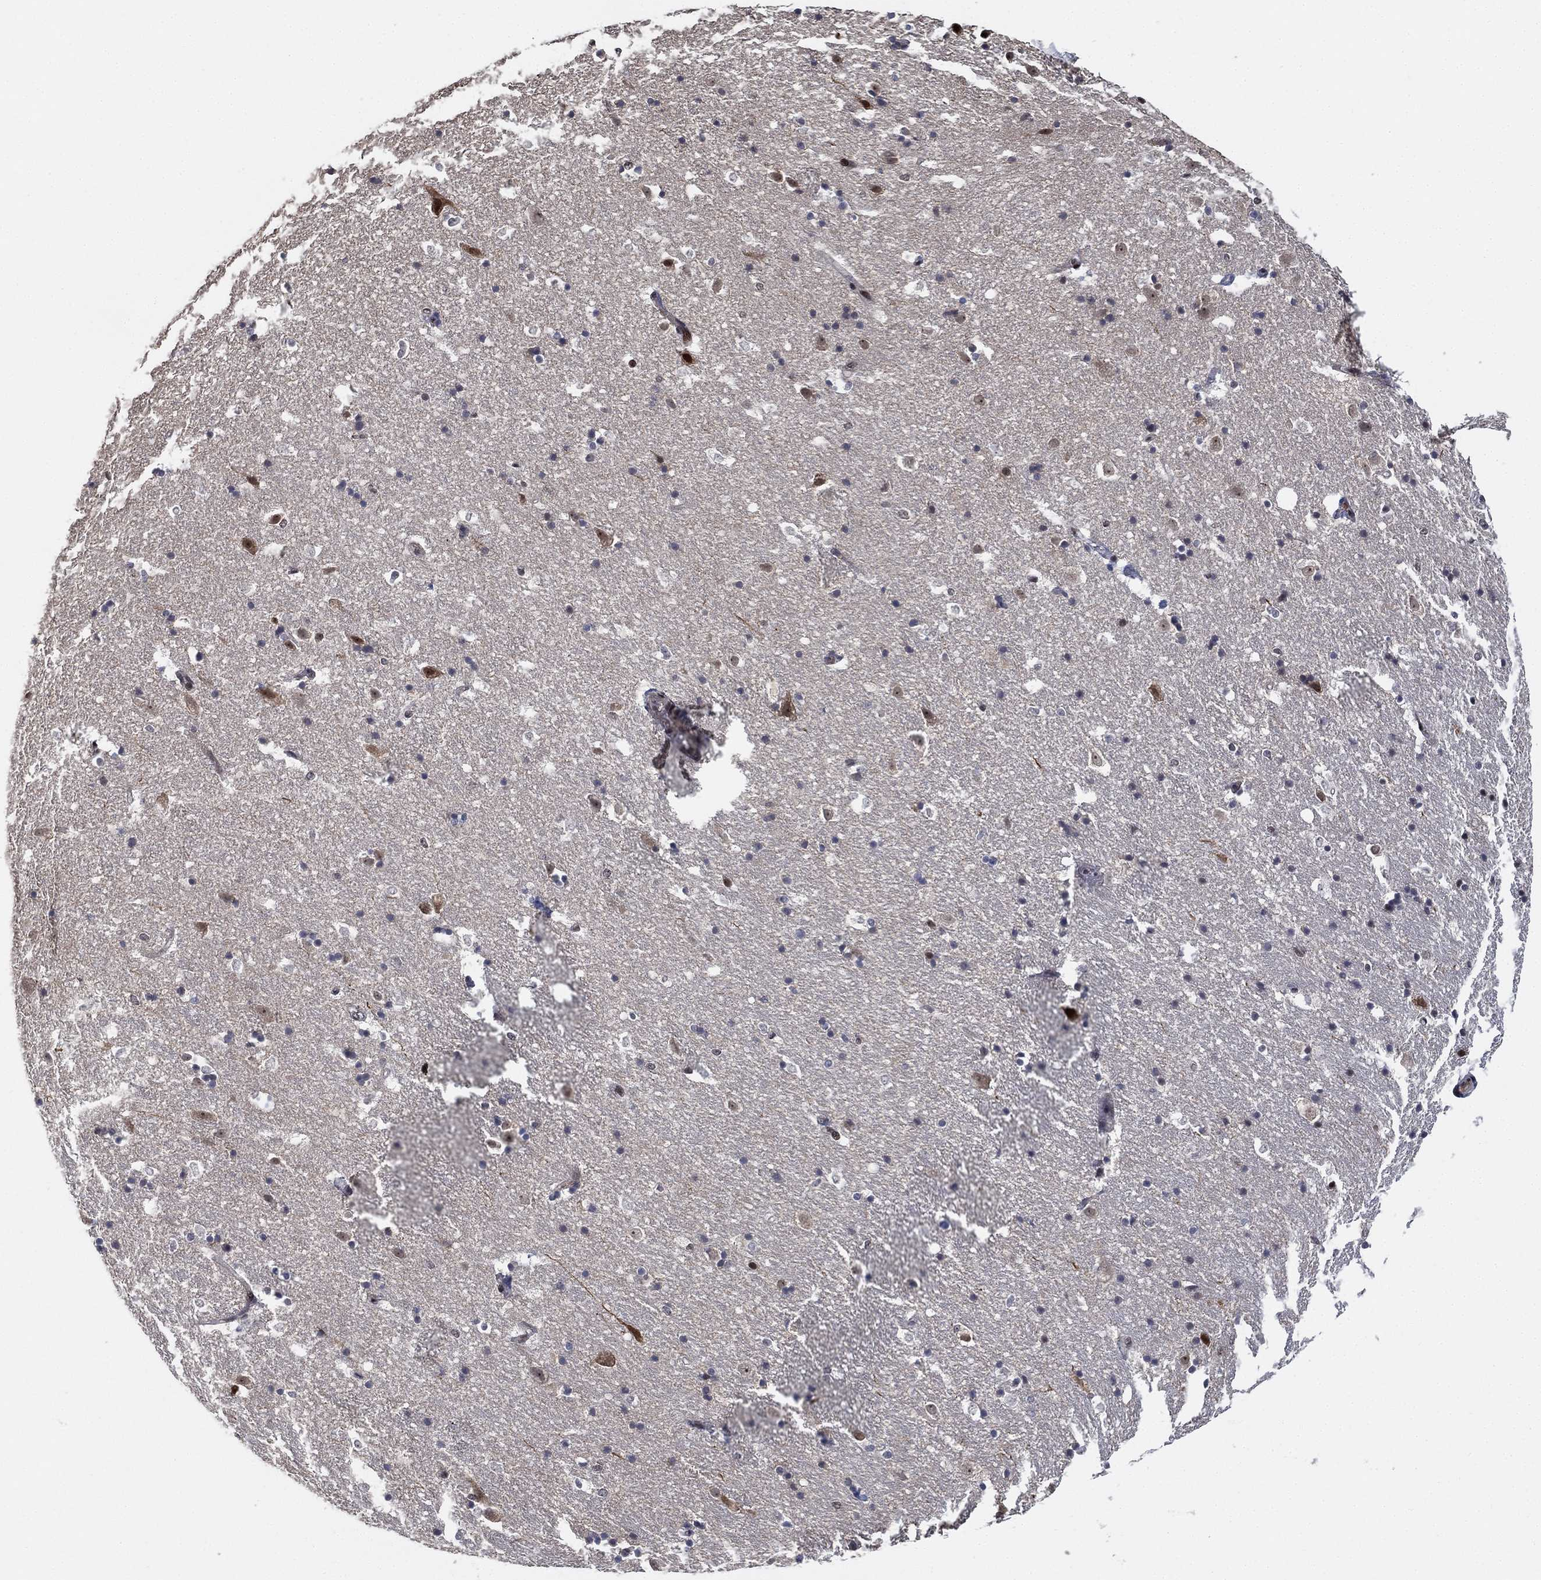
{"staining": {"intensity": "moderate", "quantity": "<25%", "location": "nuclear"}, "tissue": "hippocampus", "cell_type": "Glial cells", "image_type": "normal", "snomed": [{"axis": "morphology", "description": "Normal tissue, NOS"}, {"axis": "topography", "description": "Hippocampus"}], "caption": "Immunohistochemical staining of unremarkable hippocampus demonstrates moderate nuclear protein expression in about <25% of glial cells. The protein of interest is shown in brown color, while the nuclei are stained blue.", "gene": "ZSCAN30", "patient": {"sex": "male", "age": 49}}